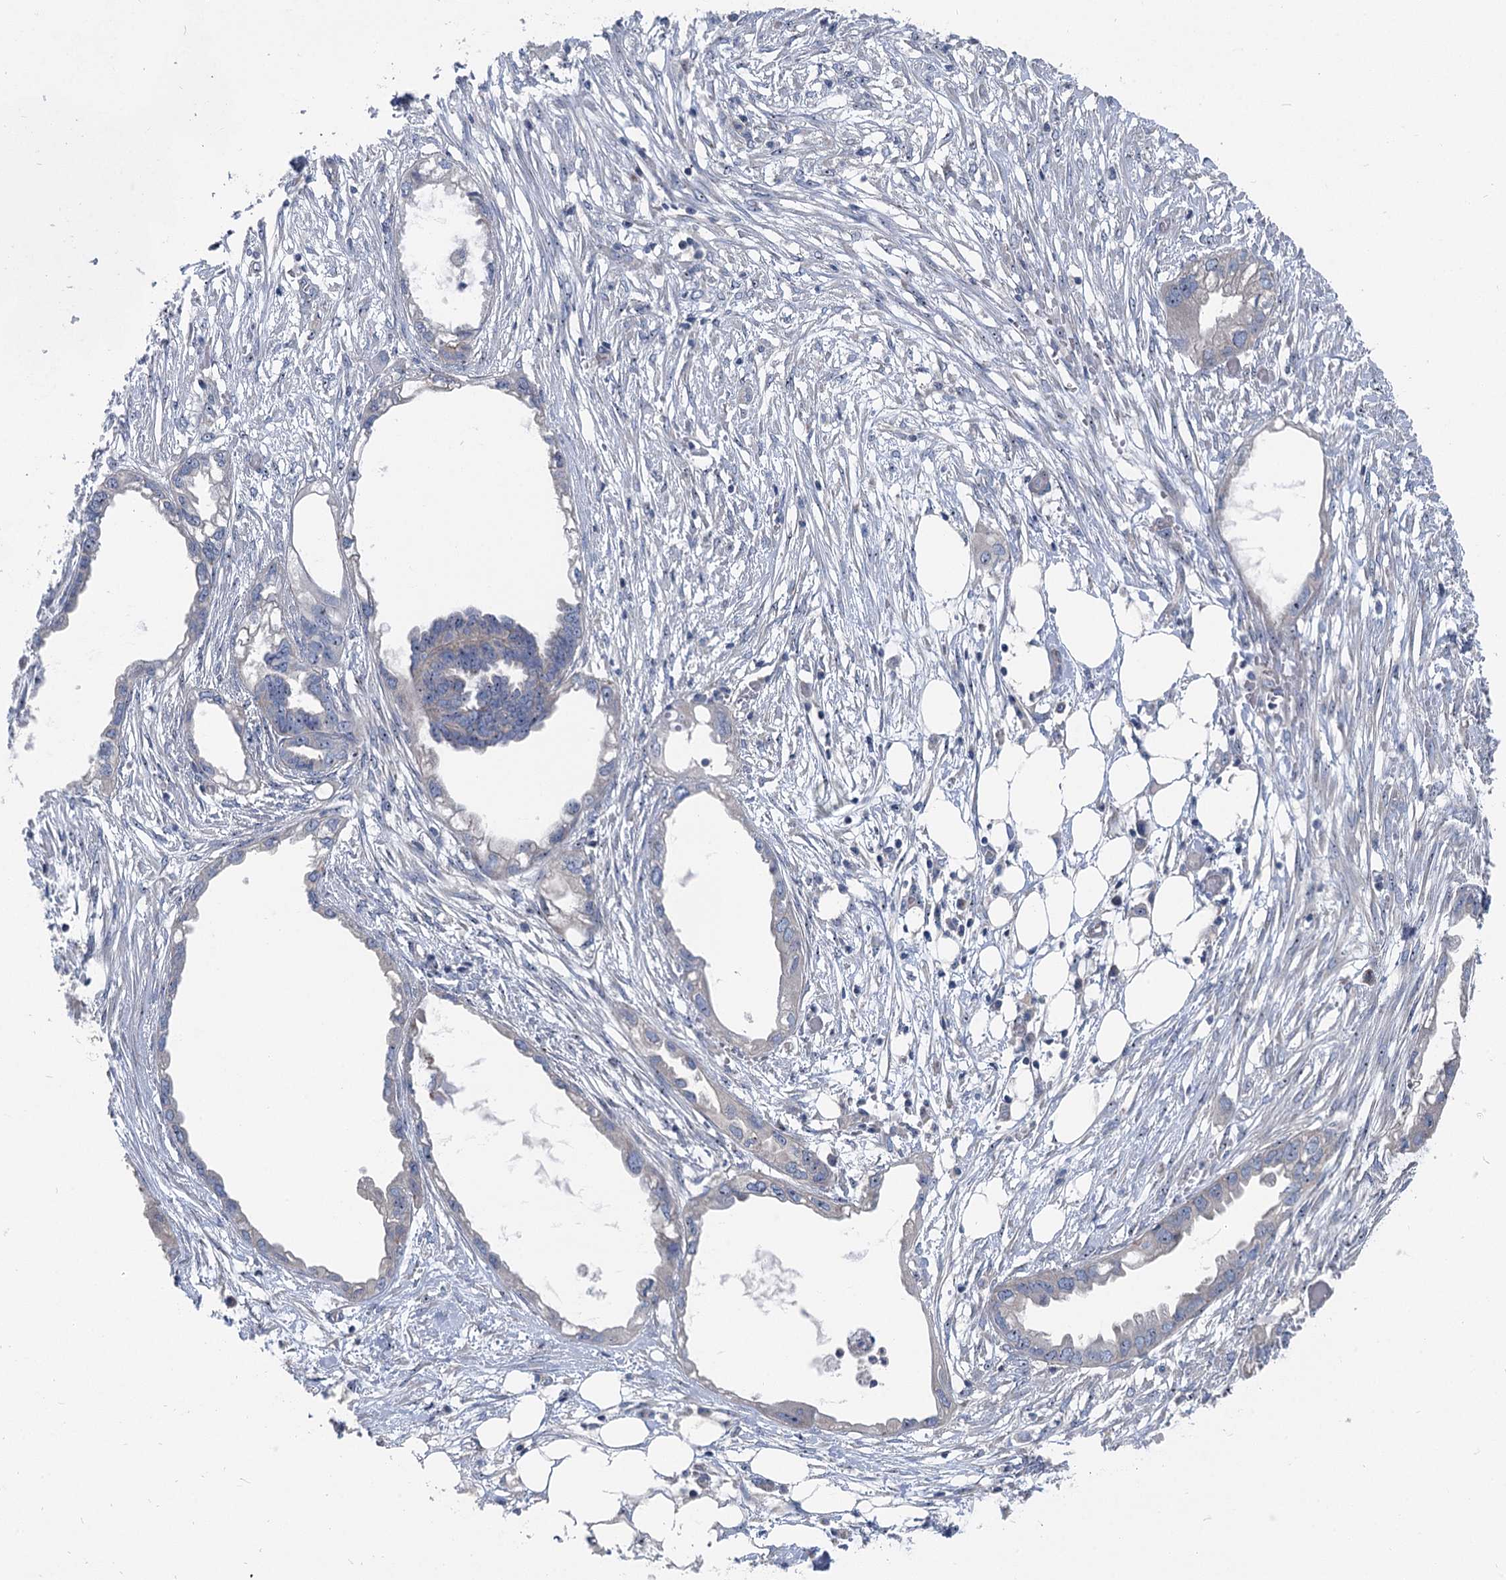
{"staining": {"intensity": "negative", "quantity": "none", "location": "none"}, "tissue": "endometrial cancer", "cell_type": "Tumor cells", "image_type": "cancer", "snomed": [{"axis": "morphology", "description": "Adenocarcinoma, NOS"}, {"axis": "morphology", "description": "Adenocarcinoma, metastatic, NOS"}, {"axis": "topography", "description": "Adipose tissue"}, {"axis": "topography", "description": "Endometrium"}], "caption": "The image displays no staining of tumor cells in endometrial cancer. (Stains: DAB (3,3'-diaminobenzidine) immunohistochemistry with hematoxylin counter stain, Microscopy: brightfield microscopy at high magnification).", "gene": "MARK2", "patient": {"sex": "female", "age": 67}}